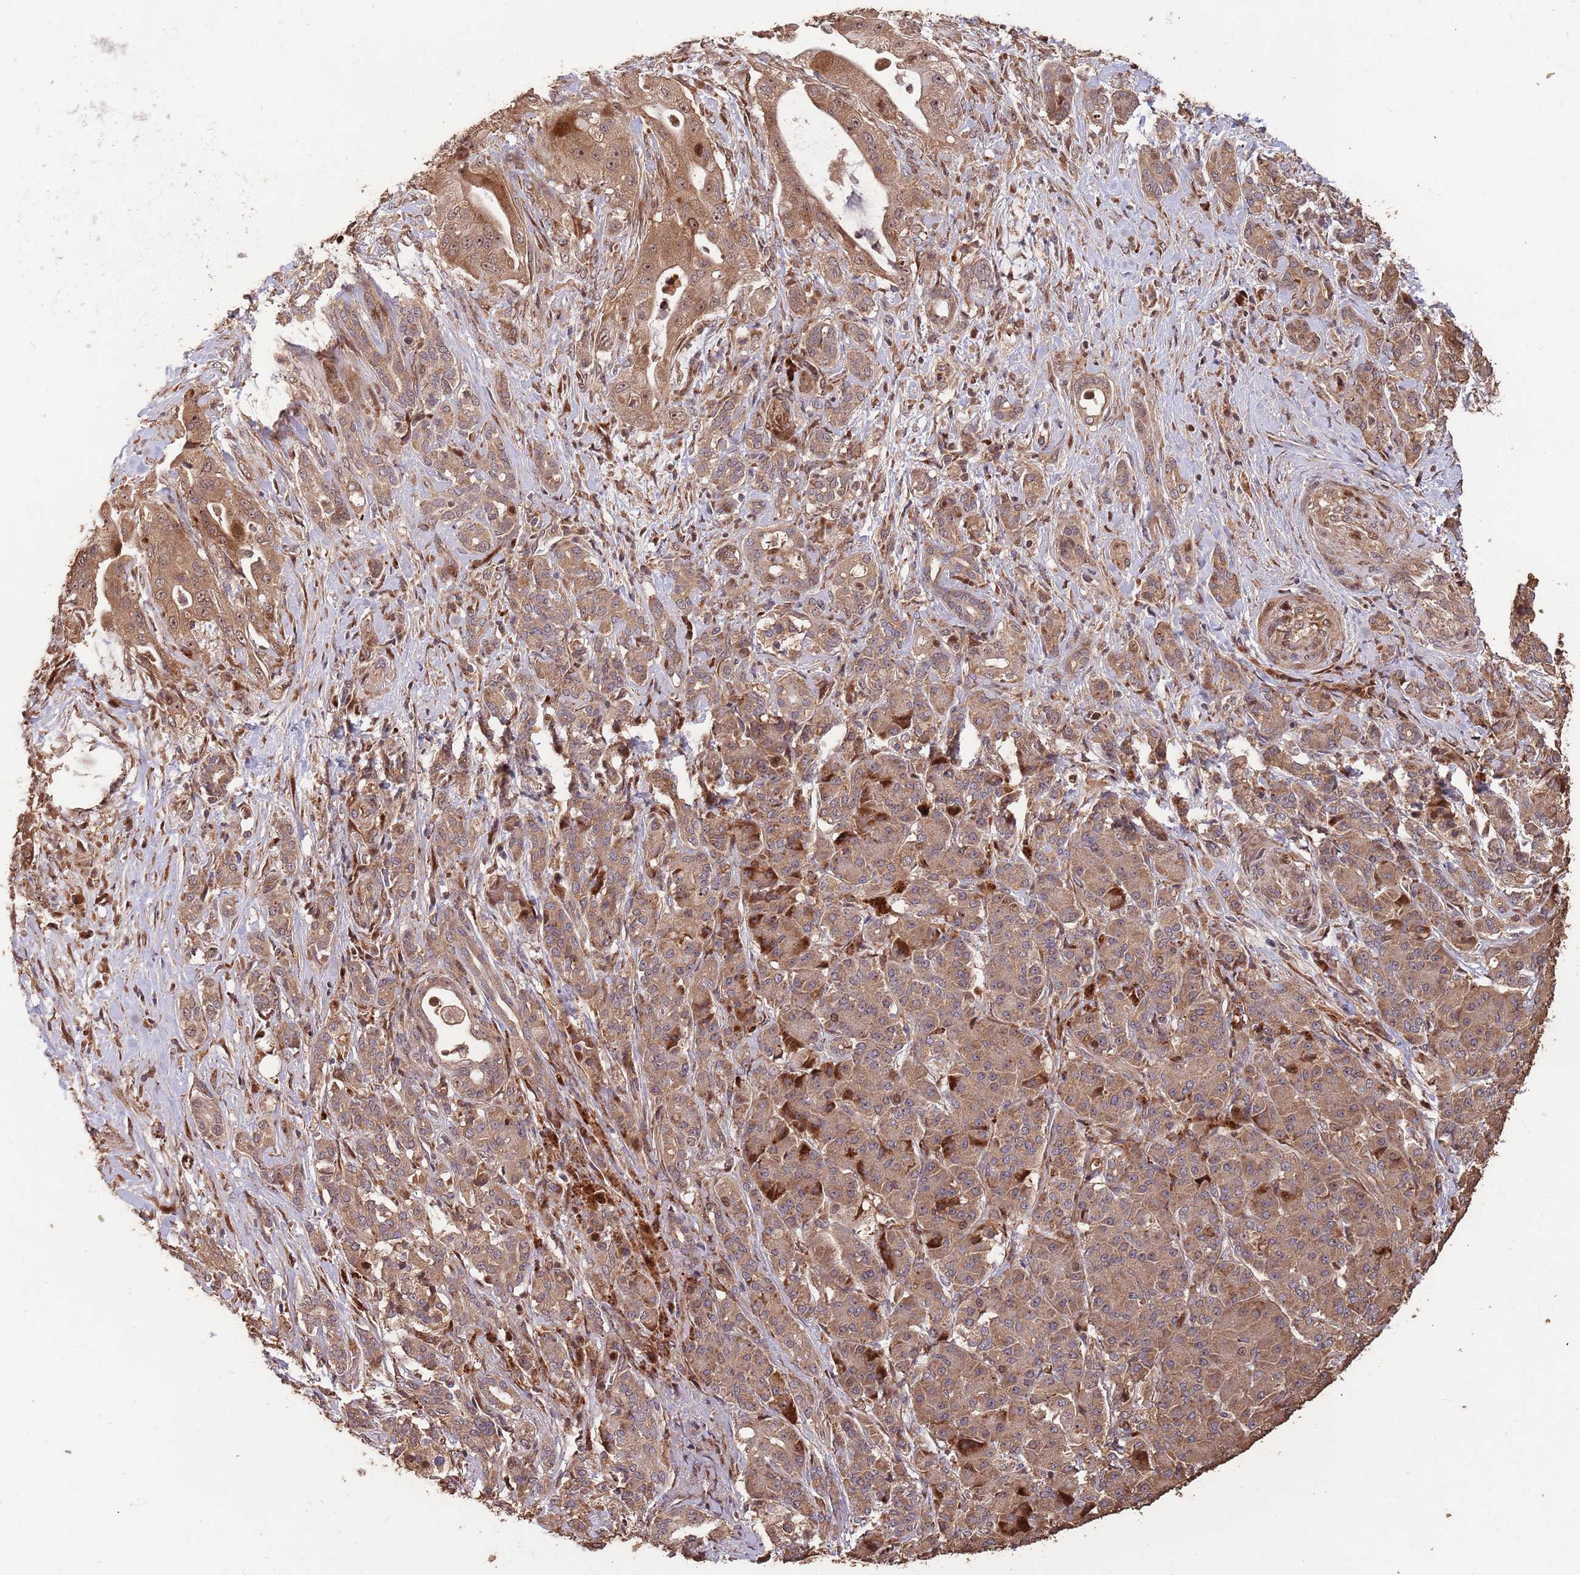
{"staining": {"intensity": "moderate", "quantity": ">75%", "location": "cytoplasmic/membranous,nuclear"}, "tissue": "pancreatic cancer", "cell_type": "Tumor cells", "image_type": "cancer", "snomed": [{"axis": "morphology", "description": "Adenocarcinoma, NOS"}, {"axis": "topography", "description": "Pancreas"}], "caption": "The immunohistochemical stain labels moderate cytoplasmic/membranous and nuclear expression in tumor cells of pancreatic adenocarcinoma tissue. (DAB IHC, brown staining for protein, blue staining for nuclei).", "gene": "ZNF428", "patient": {"sex": "male", "age": 57}}